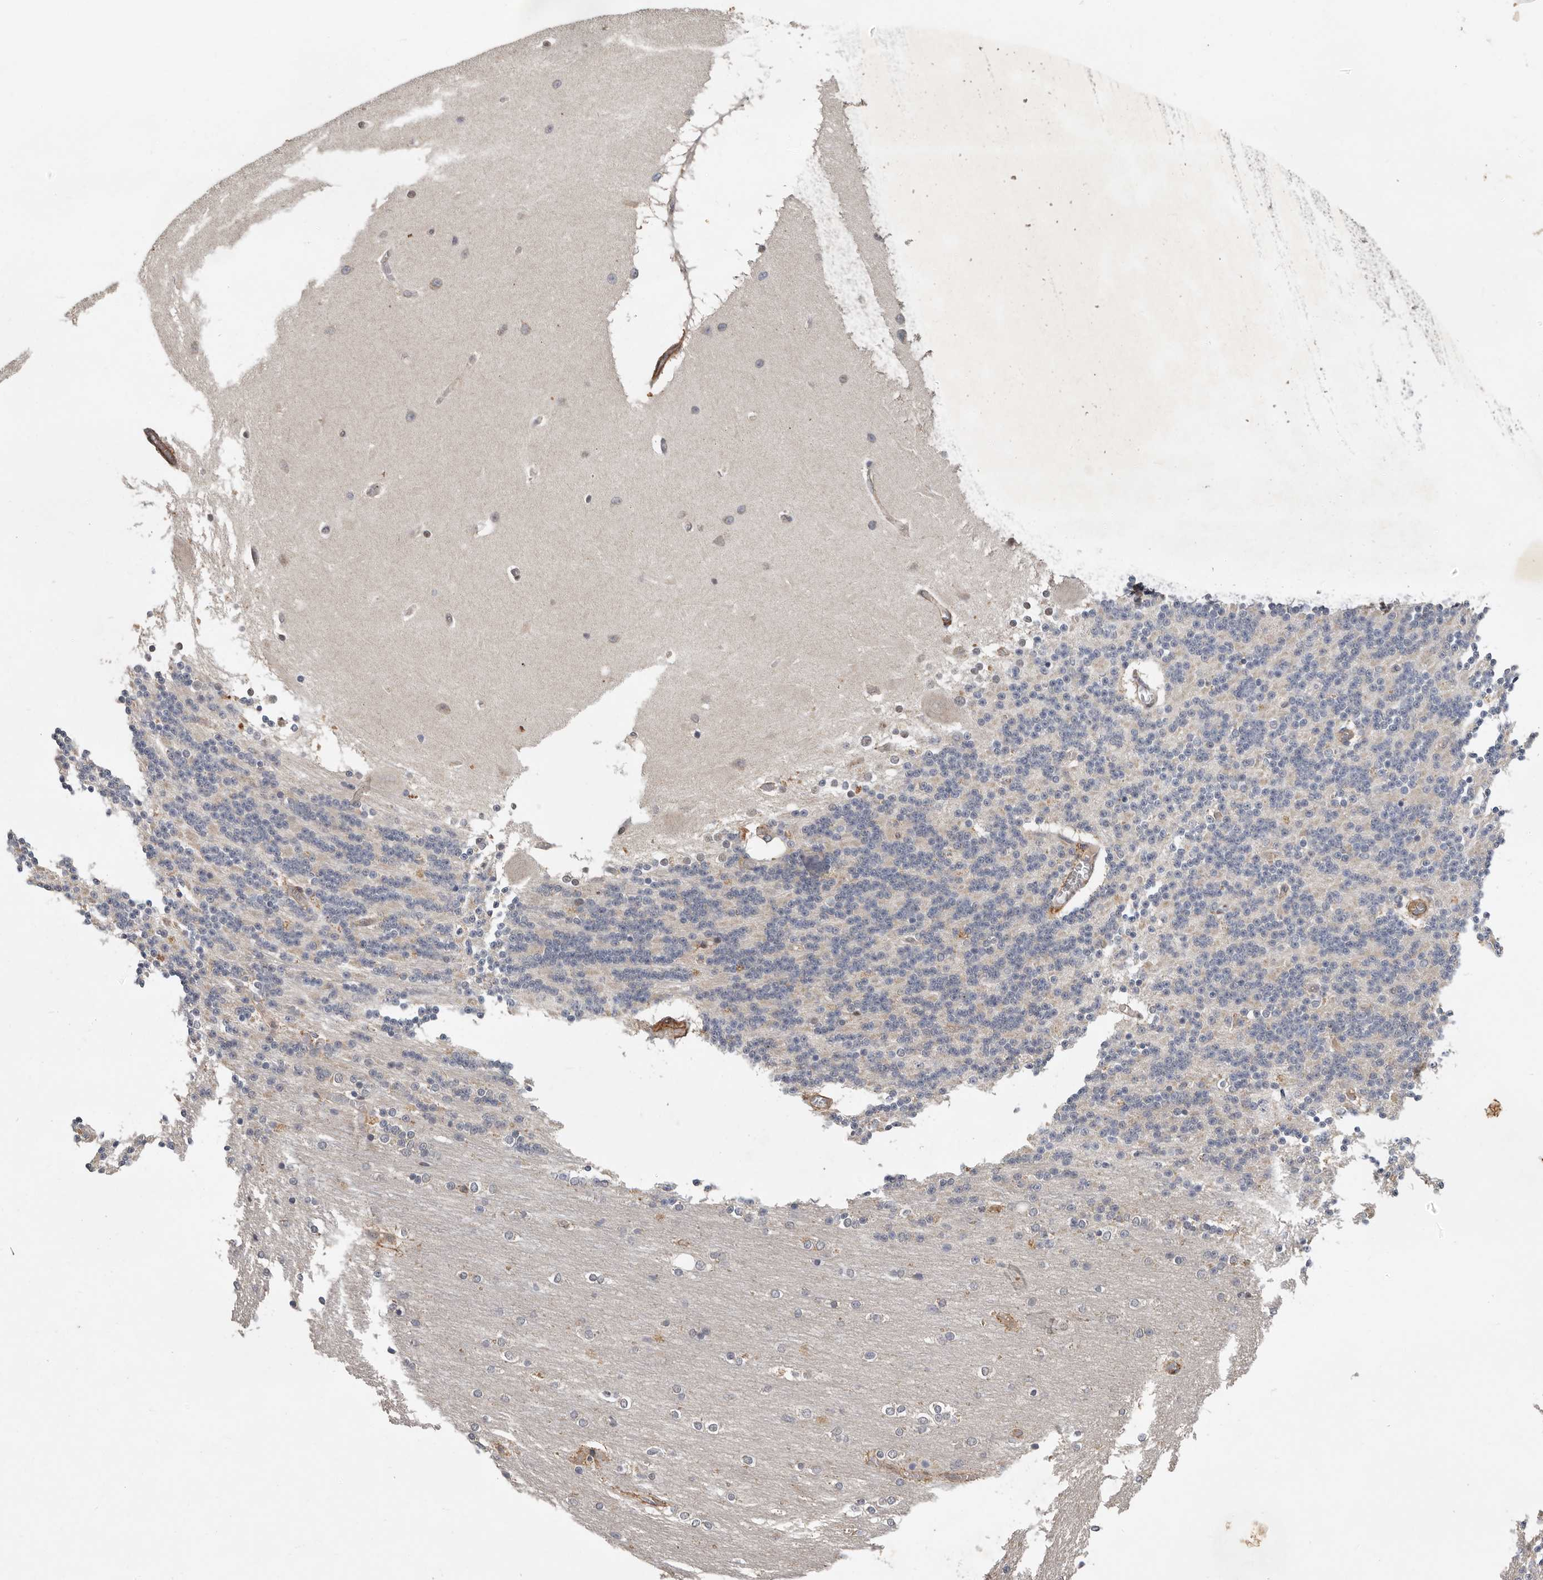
{"staining": {"intensity": "negative", "quantity": "none", "location": "none"}, "tissue": "cerebellum", "cell_type": "Cells in granular layer", "image_type": "normal", "snomed": [{"axis": "morphology", "description": "Normal tissue, NOS"}, {"axis": "topography", "description": "Cerebellum"}], "caption": "Protein analysis of unremarkable cerebellum shows no significant staining in cells in granular layer. (Stains: DAB immunohistochemistry with hematoxylin counter stain, Microscopy: brightfield microscopy at high magnification).", "gene": "RNF157", "patient": {"sex": "female", "age": 54}}